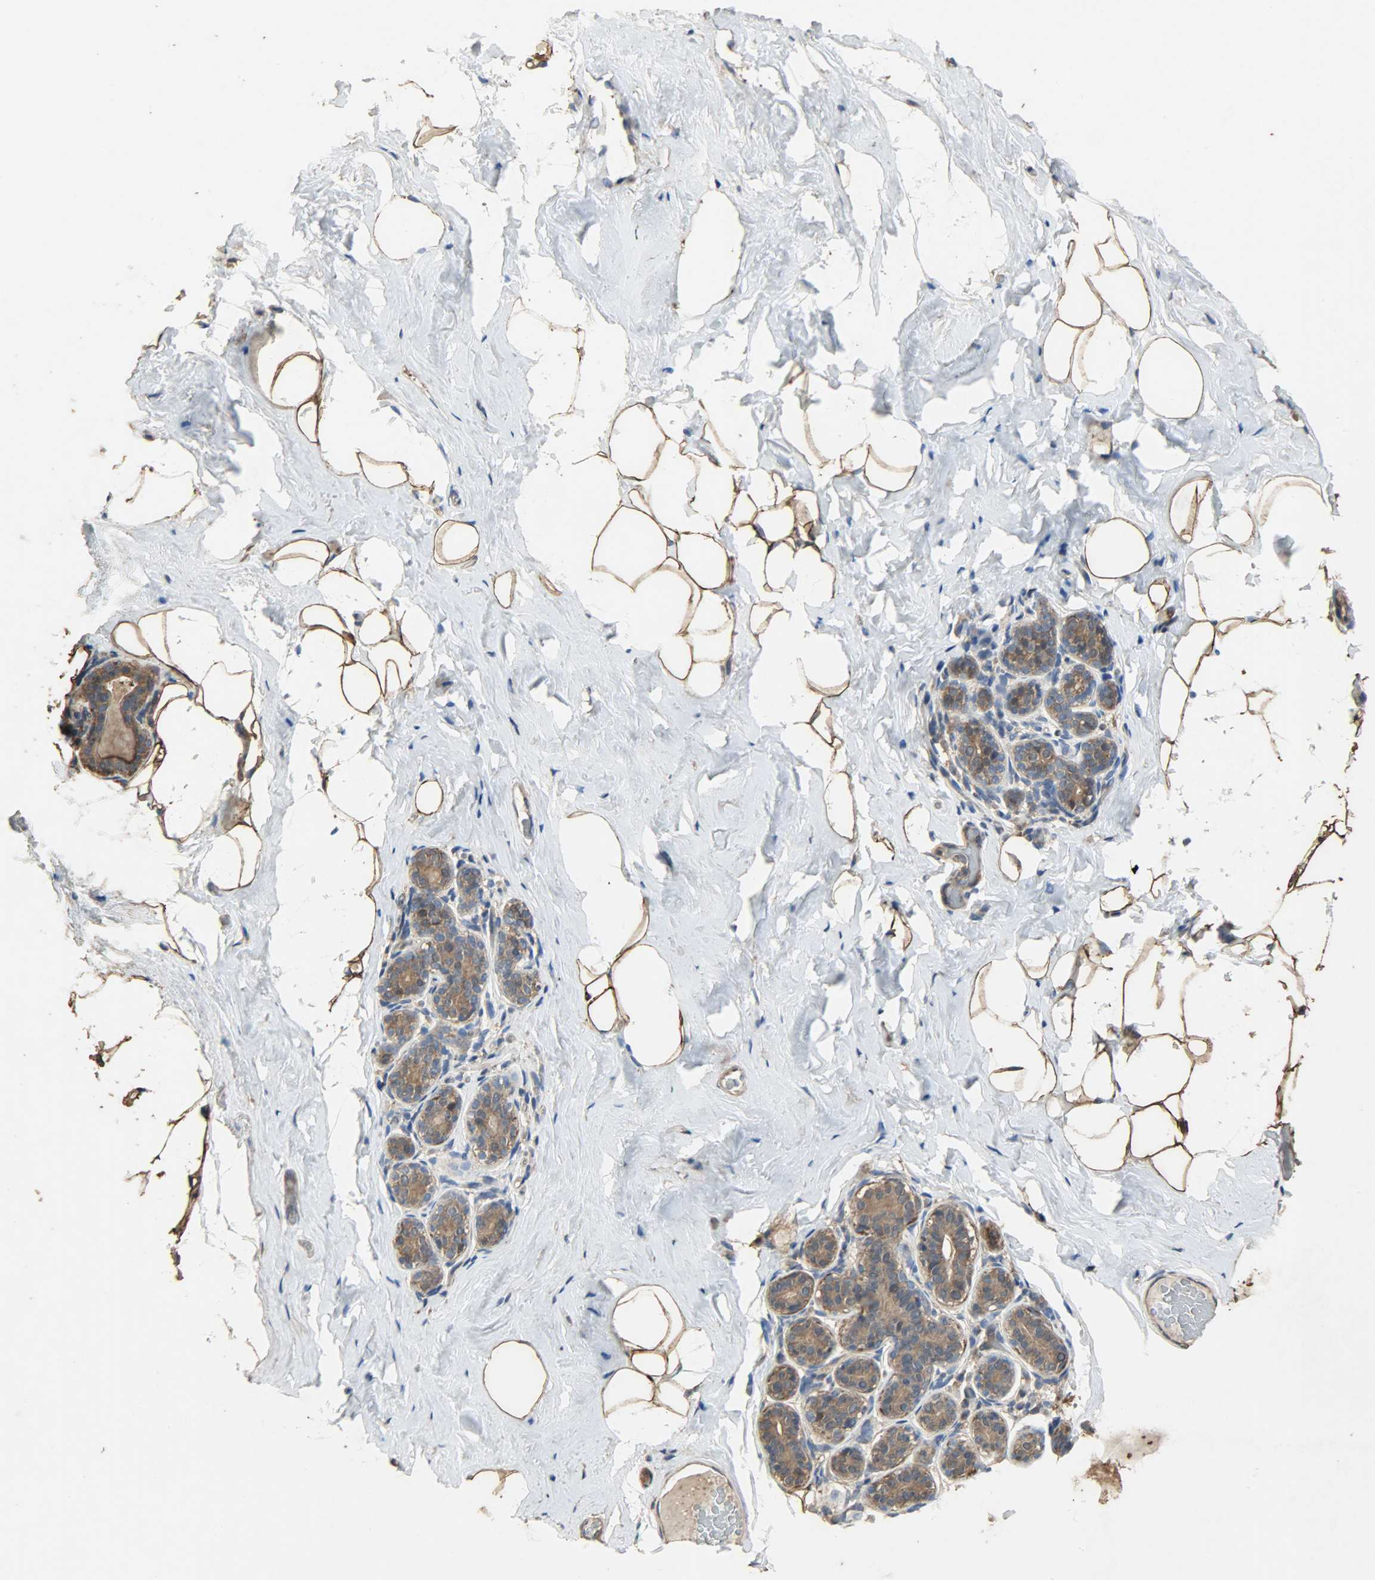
{"staining": {"intensity": "strong", "quantity": ">75%", "location": "cytoplasmic/membranous"}, "tissue": "breast", "cell_type": "Adipocytes", "image_type": "normal", "snomed": [{"axis": "morphology", "description": "Normal tissue, NOS"}, {"axis": "topography", "description": "Breast"}, {"axis": "topography", "description": "Soft tissue"}], "caption": "A high-resolution micrograph shows IHC staining of normal breast, which reveals strong cytoplasmic/membranous positivity in approximately >75% of adipocytes. Using DAB (brown) and hematoxylin (blue) stains, captured at high magnification using brightfield microscopy.", "gene": "CDKN2C", "patient": {"sex": "female", "age": 75}}